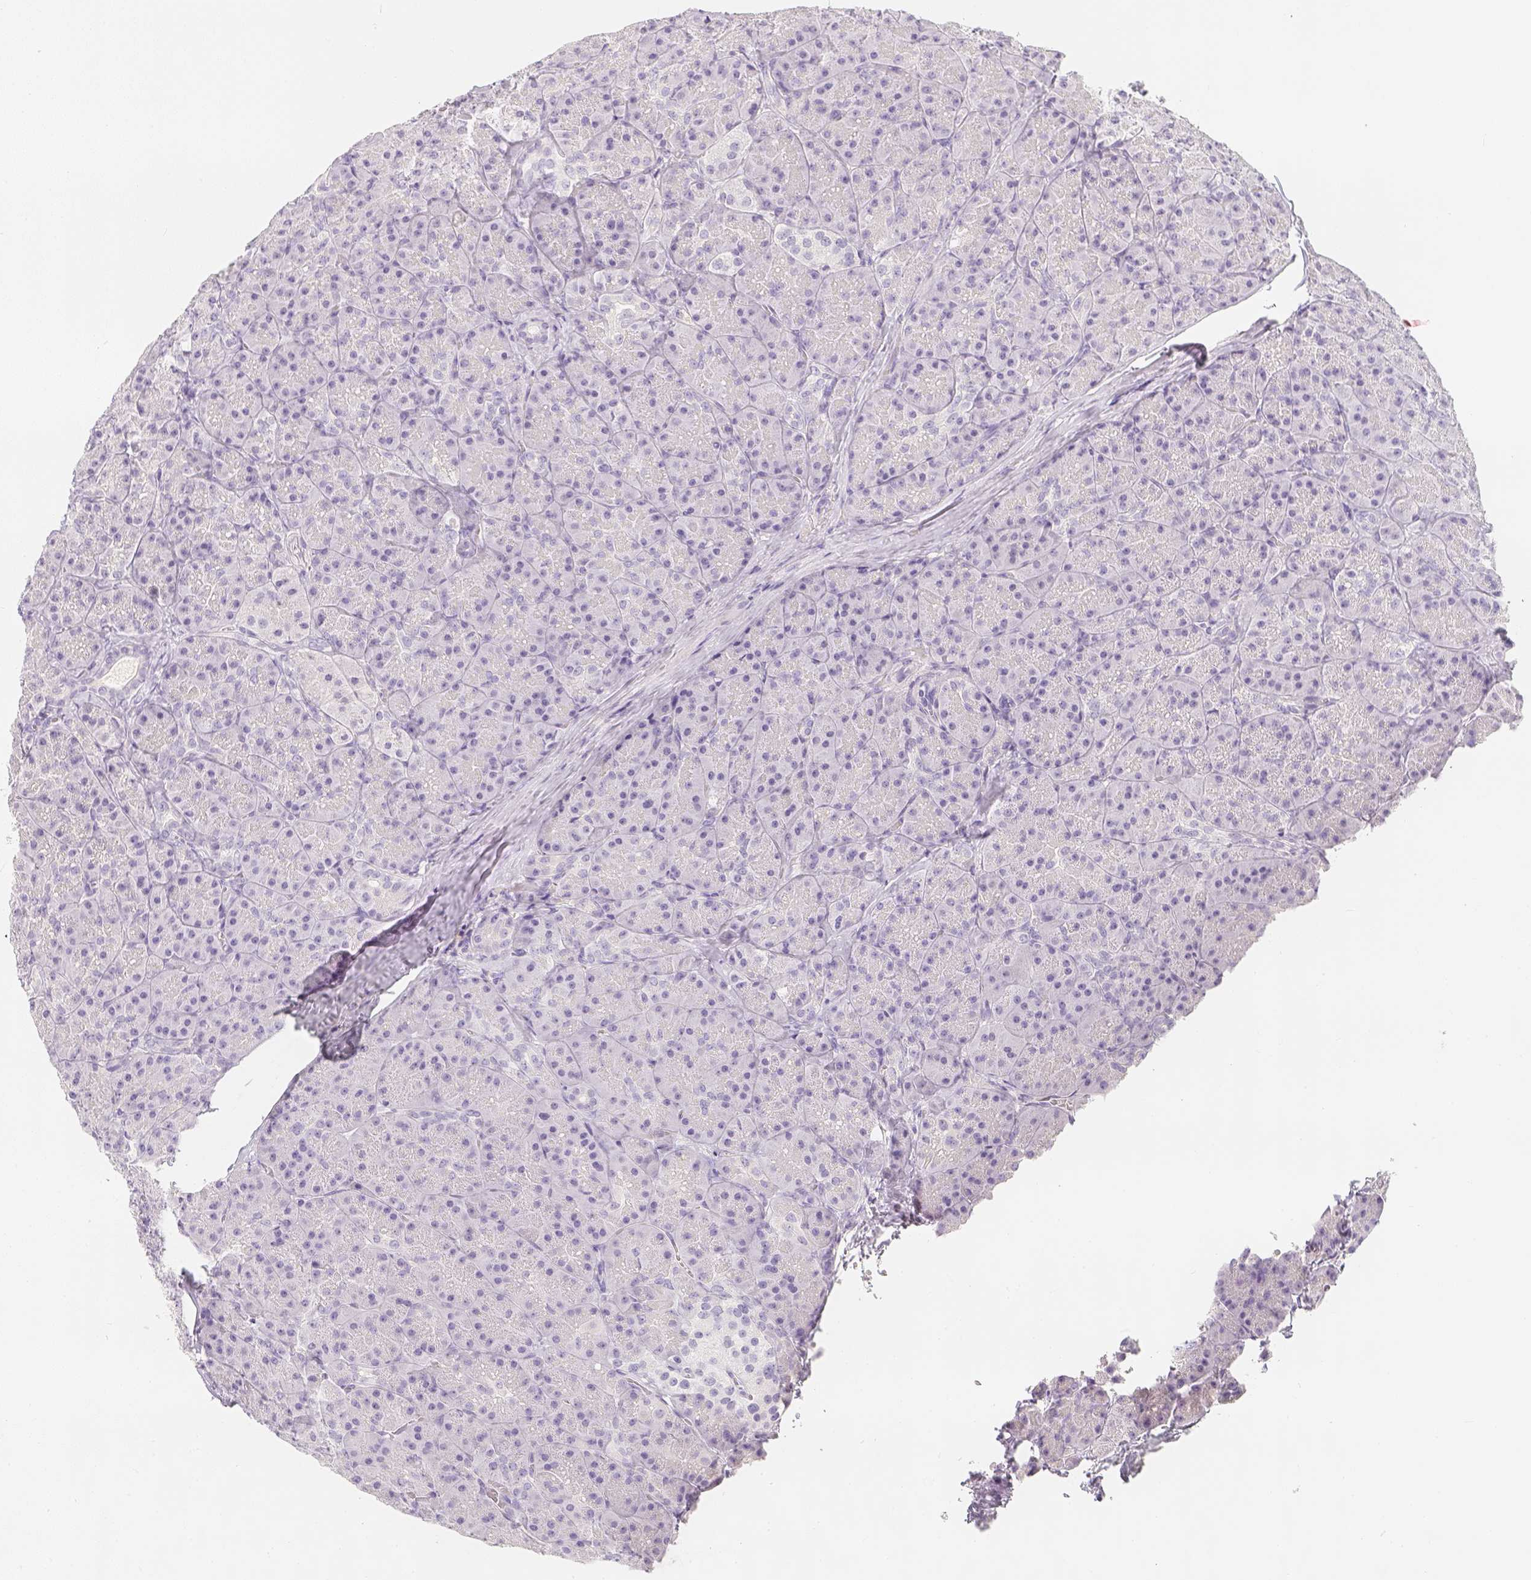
{"staining": {"intensity": "negative", "quantity": "none", "location": "none"}, "tissue": "pancreas", "cell_type": "Exocrine glandular cells", "image_type": "normal", "snomed": [{"axis": "morphology", "description": "Normal tissue, NOS"}, {"axis": "topography", "description": "Pancreas"}], "caption": "The micrograph reveals no staining of exocrine glandular cells in normal pancreas. (Brightfield microscopy of DAB (3,3'-diaminobenzidine) immunohistochemistry (IHC) at high magnification).", "gene": "SLC18A1", "patient": {"sex": "male", "age": 57}}